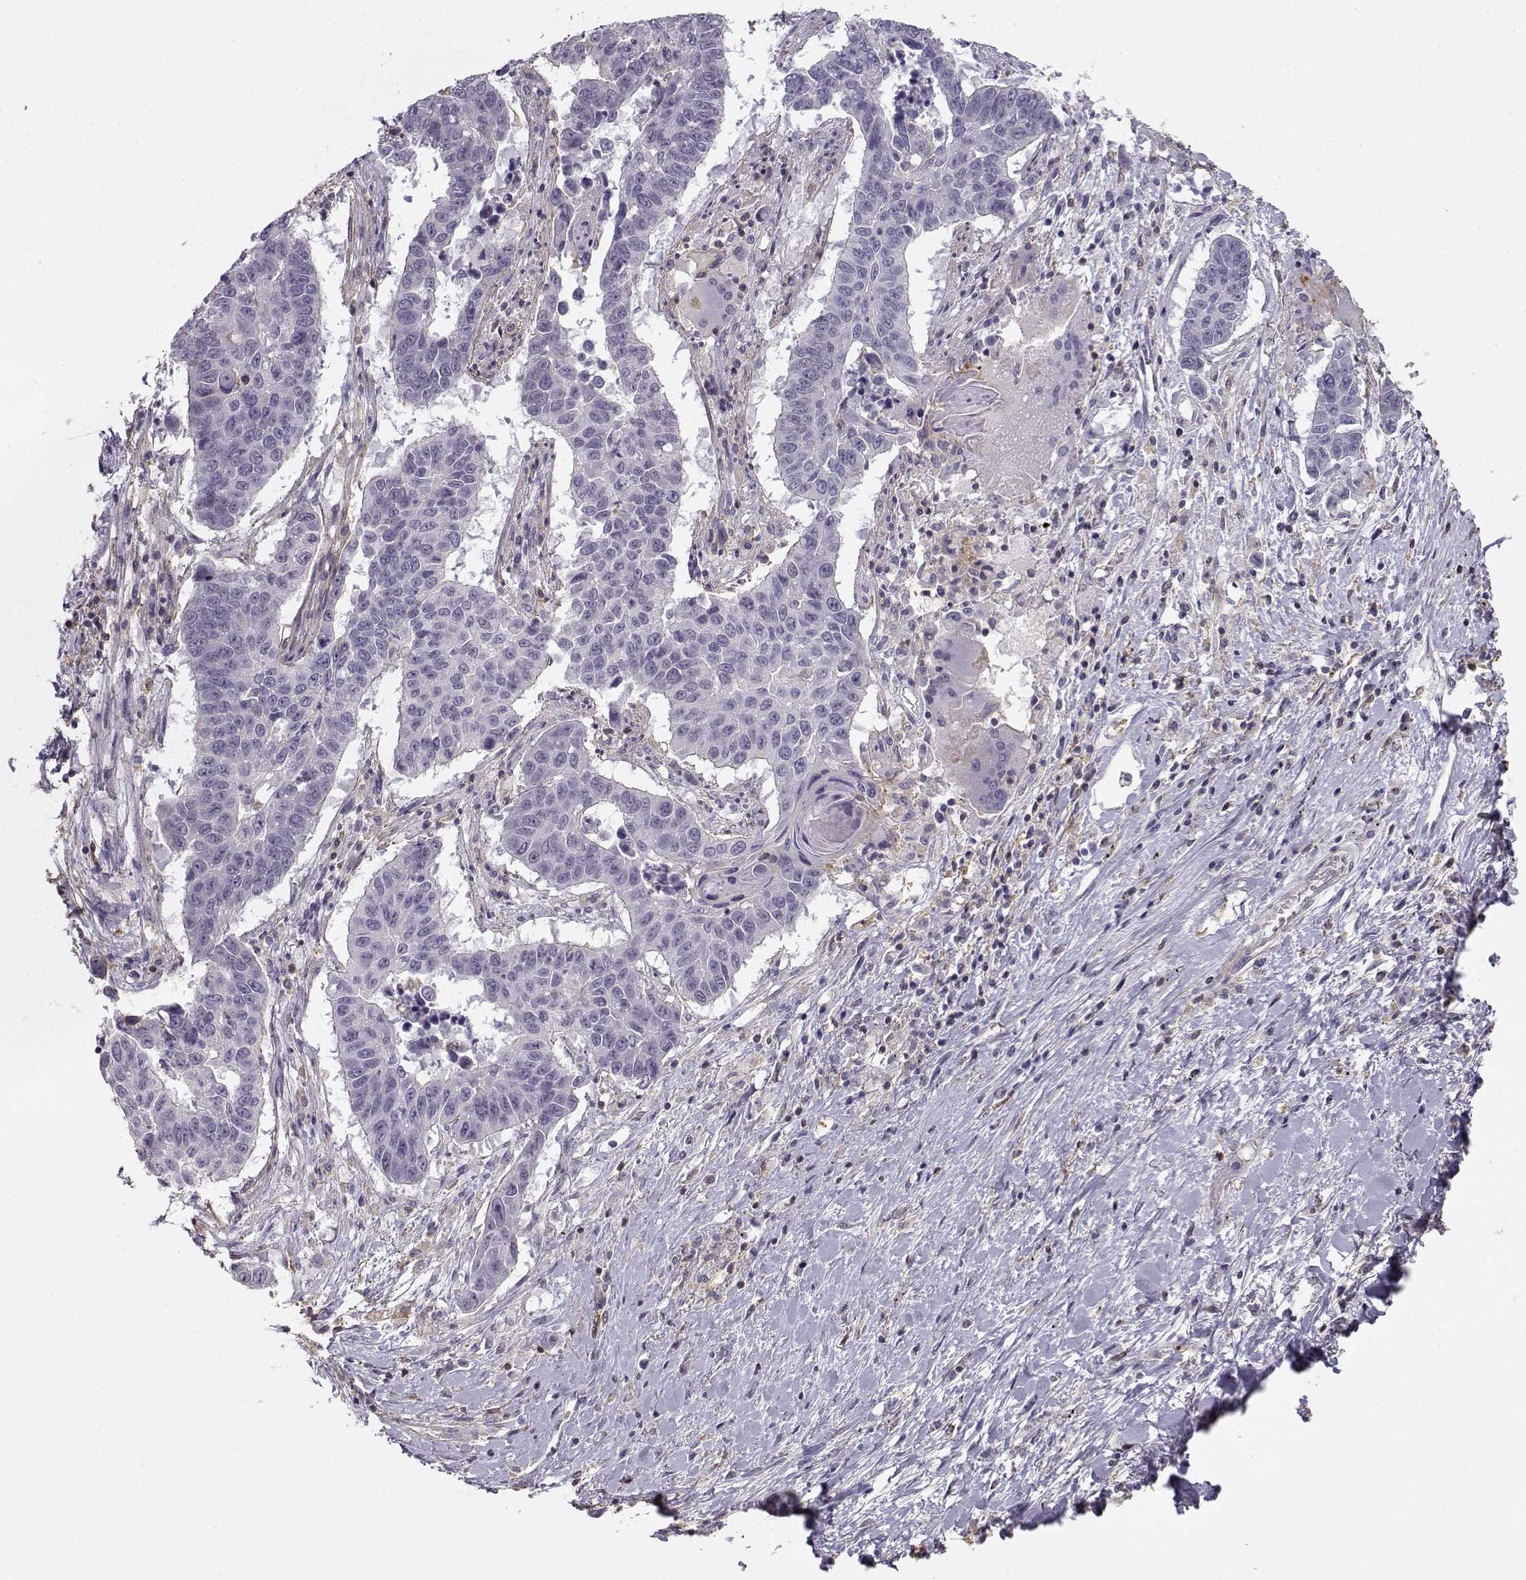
{"staining": {"intensity": "negative", "quantity": "none", "location": "none"}, "tissue": "lung cancer", "cell_type": "Tumor cells", "image_type": "cancer", "snomed": [{"axis": "morphology", "description": "Squamous cell carcinoma, NOS"}, {"axis": "topography", "description": "Lung"}], "caption": "This is a micrograph of immunohistochemistry staining of squamous cell carcinoma (lung), which shows no staining in tumor cells.", "gene": "DAPL1", "patient": {"sex": "male", "age": 73}}